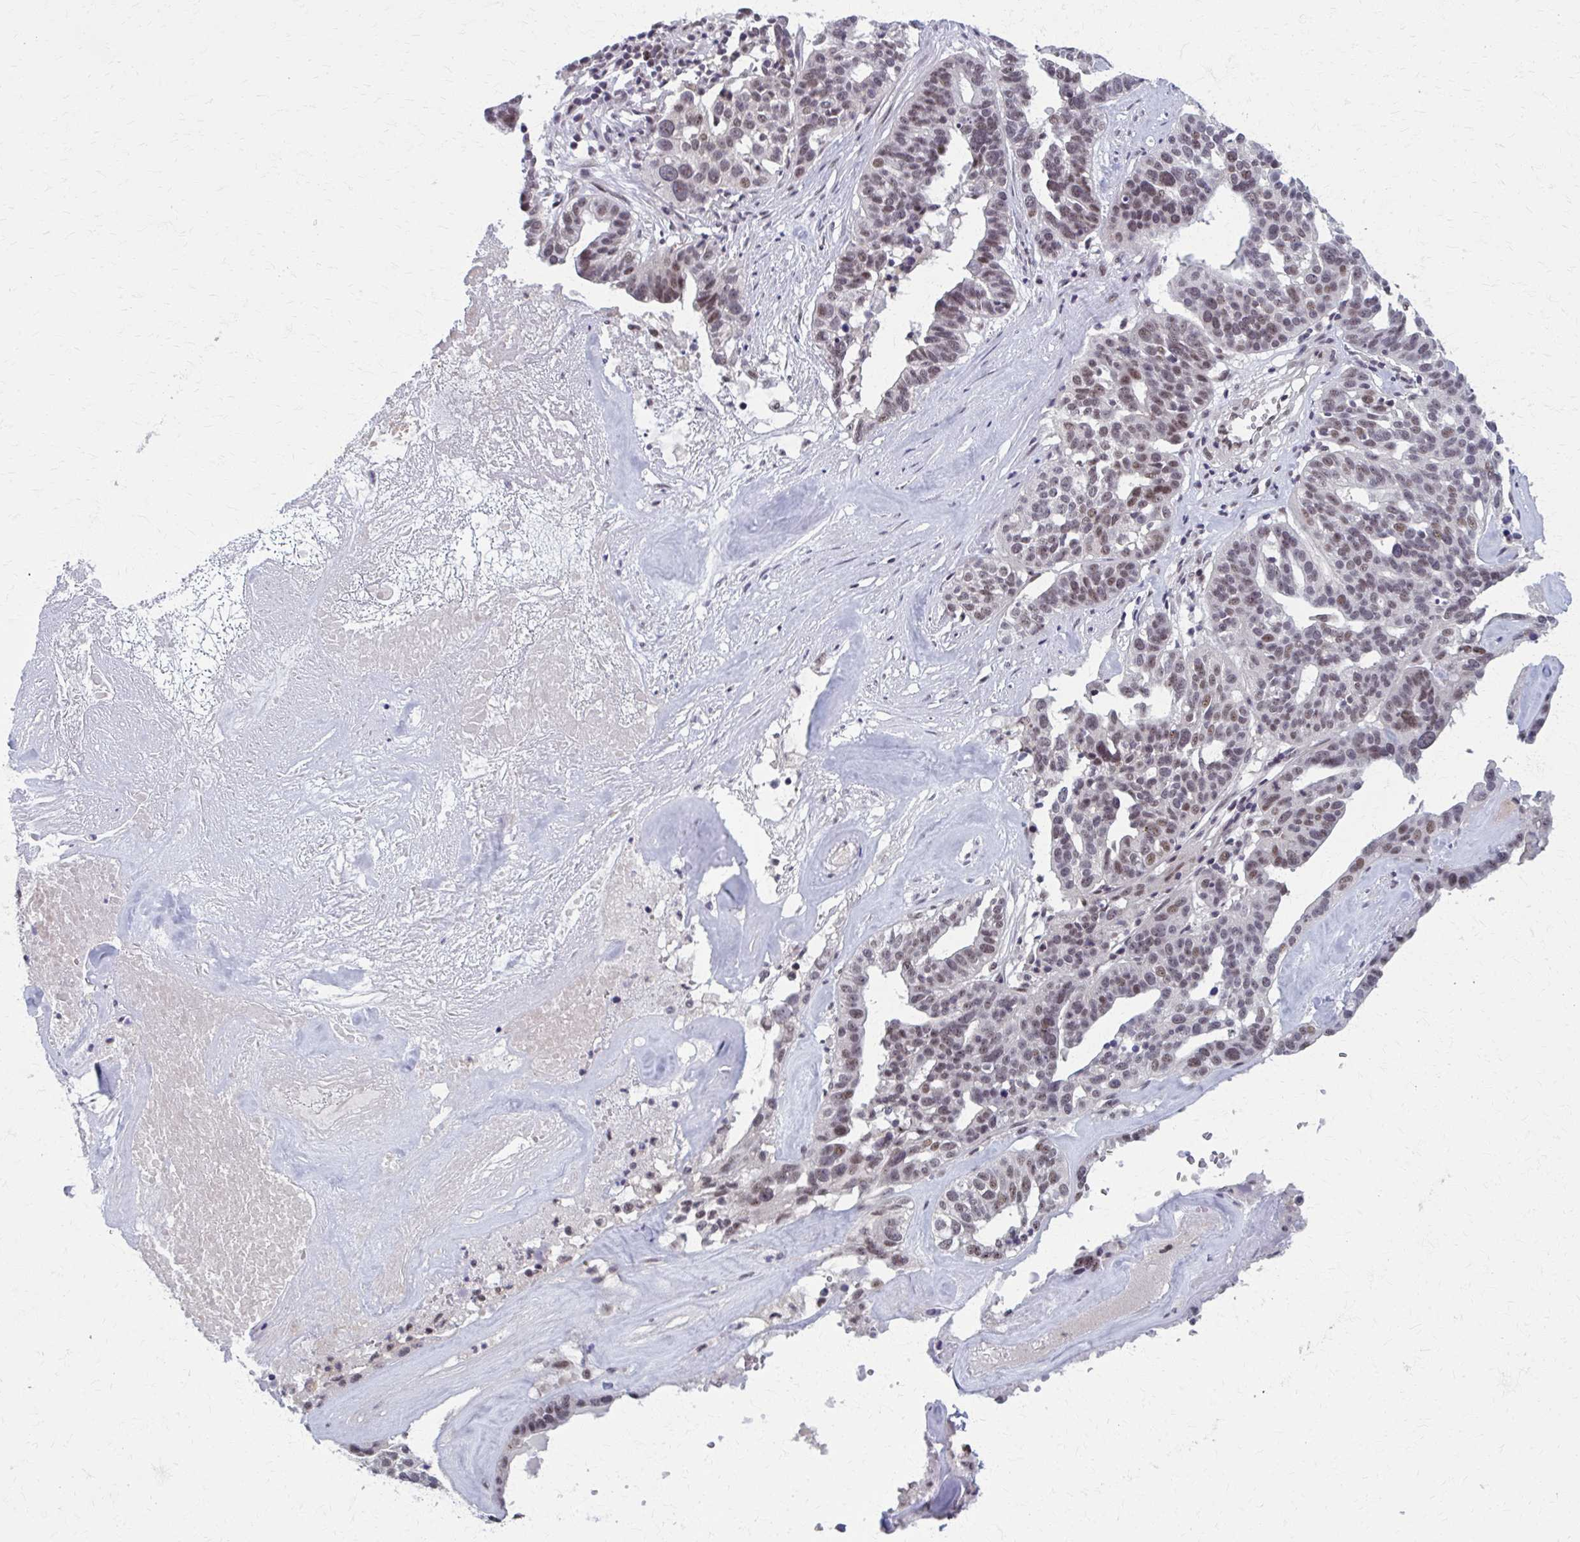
{"staining": {"intensity": "weak", "quantity": "25%-75%", "location": "nuclear"}, "tissue": "ovarian cancer", "cell_type": "Tumor cells", "image_type": "cancer", "snomed": [{"axis": "morphology", "description": "Cystadenocarcinoma, serous, NOS"}, {"axis": "topography", "description": "Ovary"}], "caption": "Serous cystadenocarcinoma (ovarian) was stained to show a protein in brown. There is low levels of weak nuclear staining in about 25%-75% of tumor cells.", "gene": "SETBP1", "patient": {"sex": "female", "age": 59}}